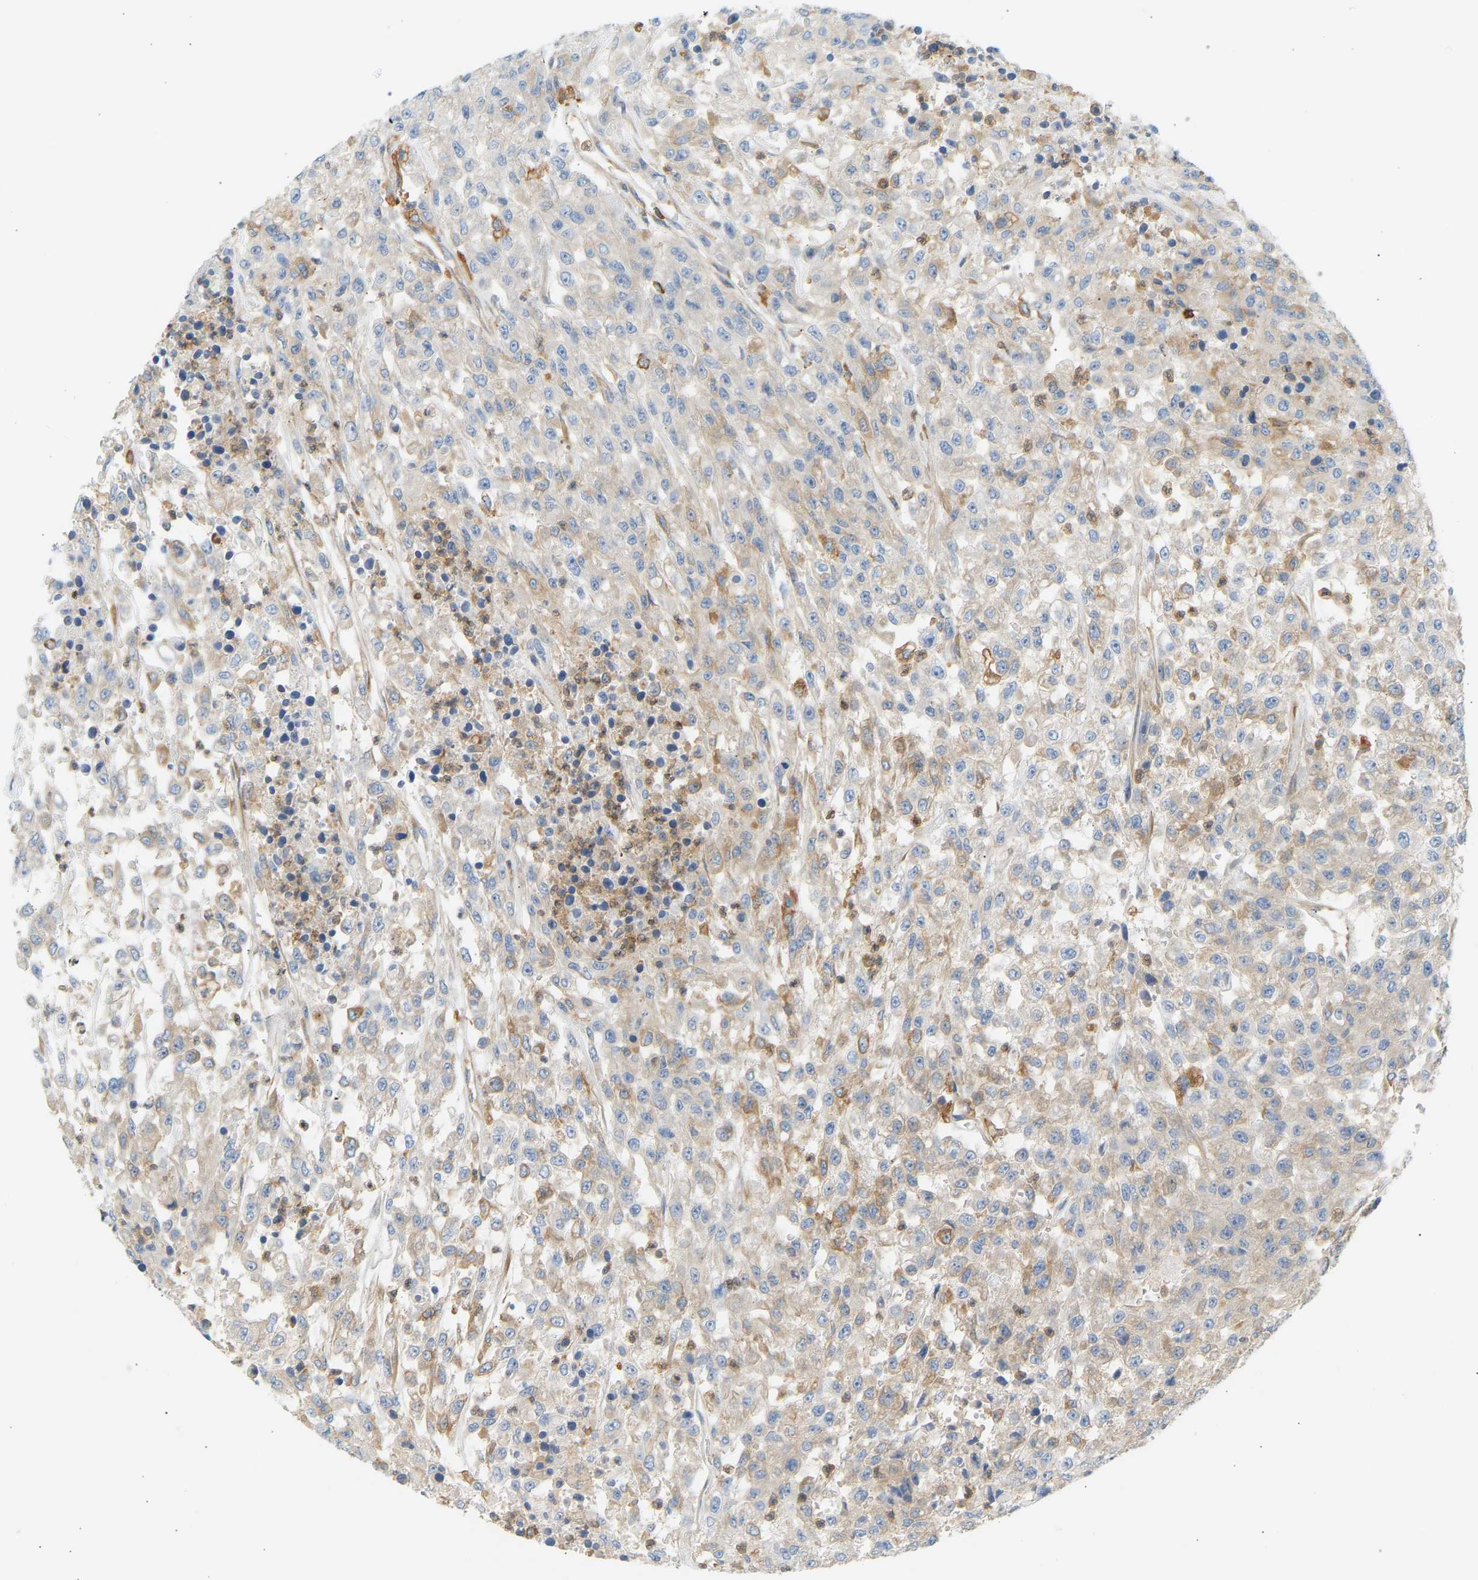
{"staining": {"intensity": "negative", "quantity": "none", "location": "none"}, "tissue": "urothelial cancer", "cell_type": "Tumor cells", "image_type": "cancer", "snomed": [{"axis": "morphology", "description": "Urothelial carcinoma, High grade"}, {"axis": "topography", "description": "Urinary bladder"}], "caption": "DAB (3,3'-diaminobenzidine) immunohistochemical staining of human high-grade urothelial carcinoma demonstrates no significant staining in tumor cells. (Brightfield microscopy of DAB (3,3'-diaminobenzidine) immunohistochemistry at high magnification).", "gene": "FNBP1", "patient": {"sex": "male", "age": 46}}